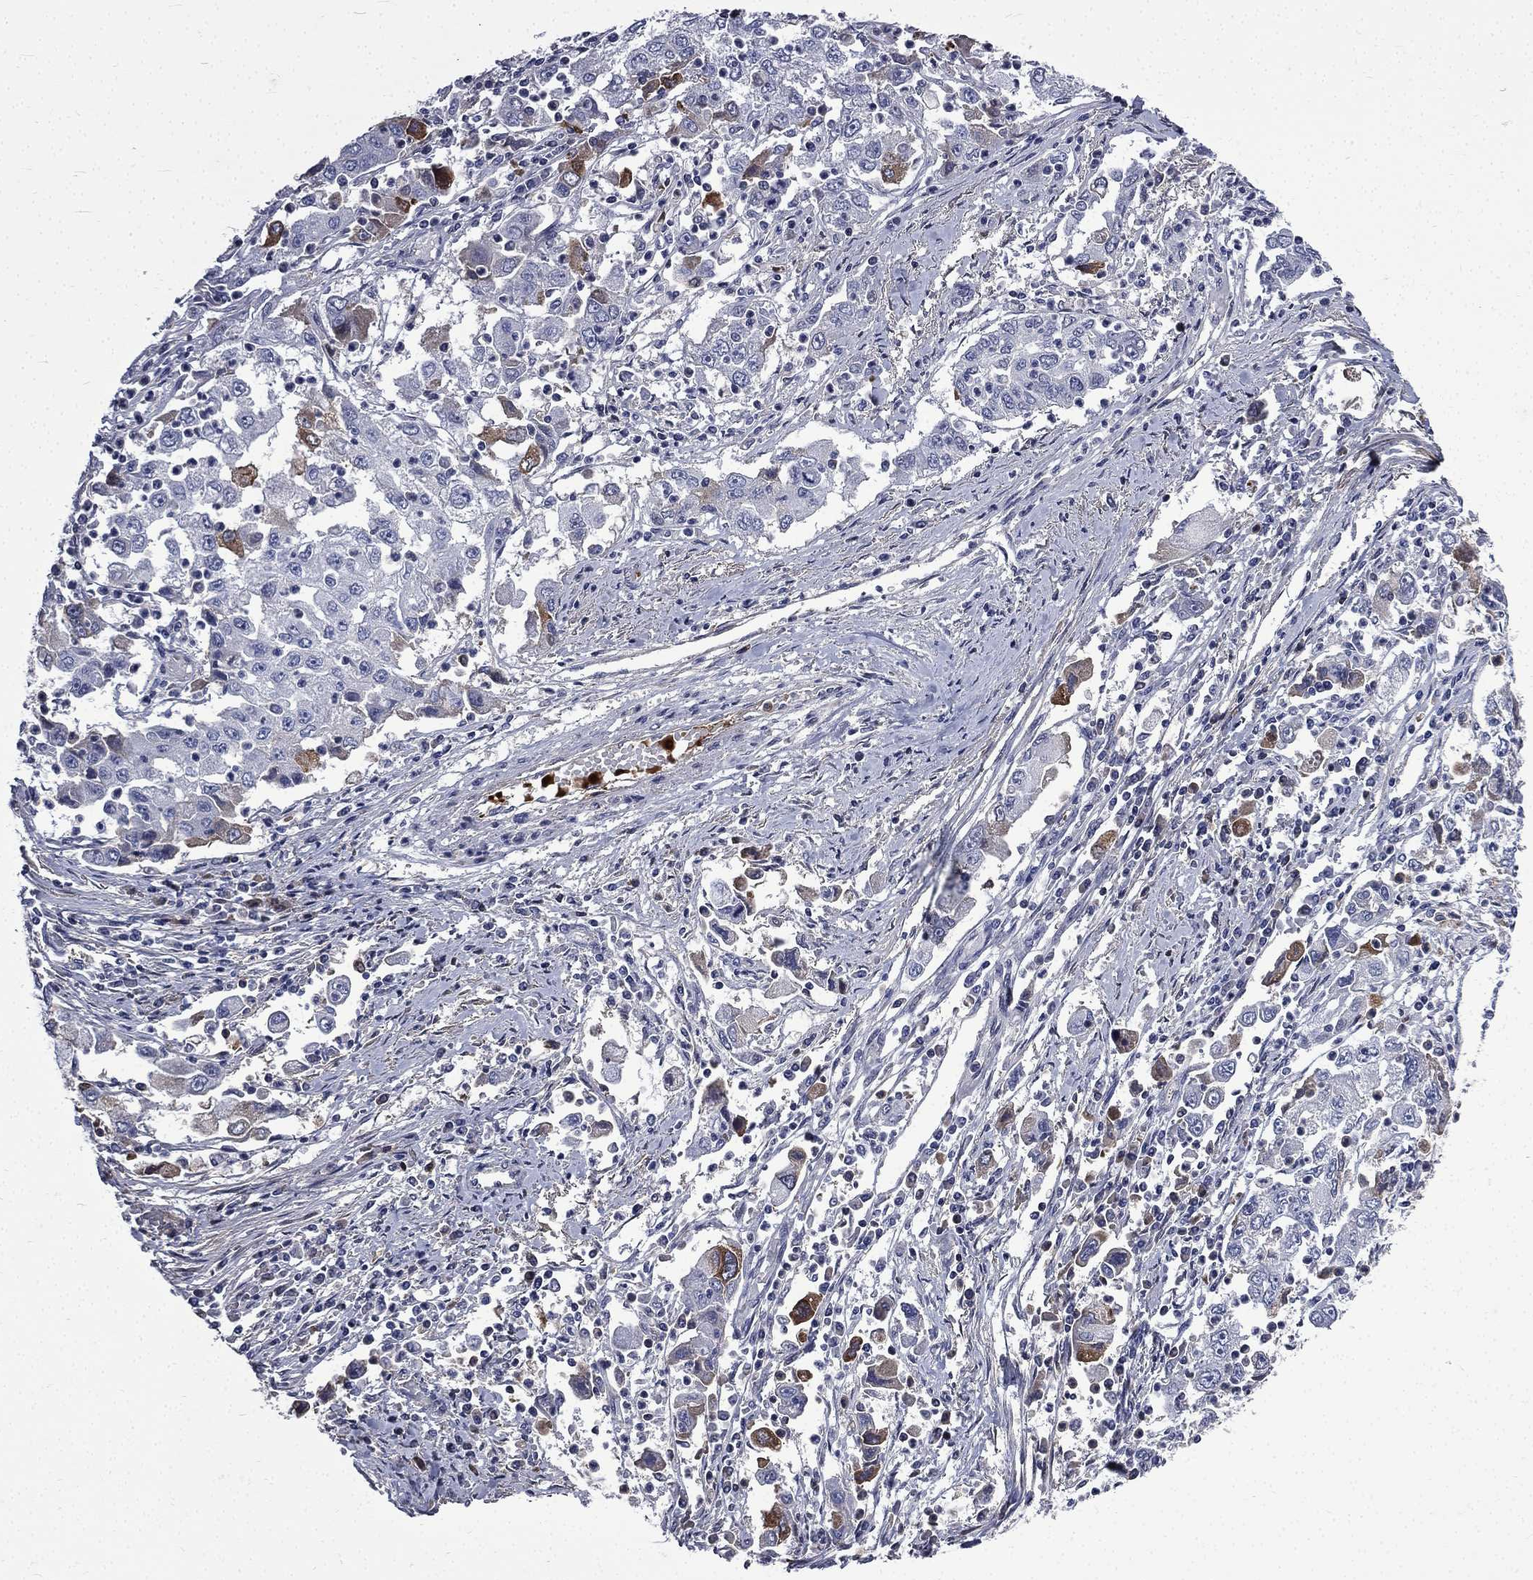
{"staining": {"intensity": "moderate", "quantity": "<25%", "location": "cytoplasmic/membranous"}, "tissue": "cervical cancer", "cell_type": "Tumor cells", "image_type": "cancer", "snomed": [{"axis": "morphology", "description": "Squamous cell carcinoma, NOS"}, {"axis": "topography", "description": "Cervix"}], "caption": "This micrograph exhibits IHC staining of cervical squamous cell carcinoma, with low moderate cytoplasmic/membranous staining in about <25% of tumor cells.", "gene": "FGG", "patient": {"sex": "female", "age": 36}}